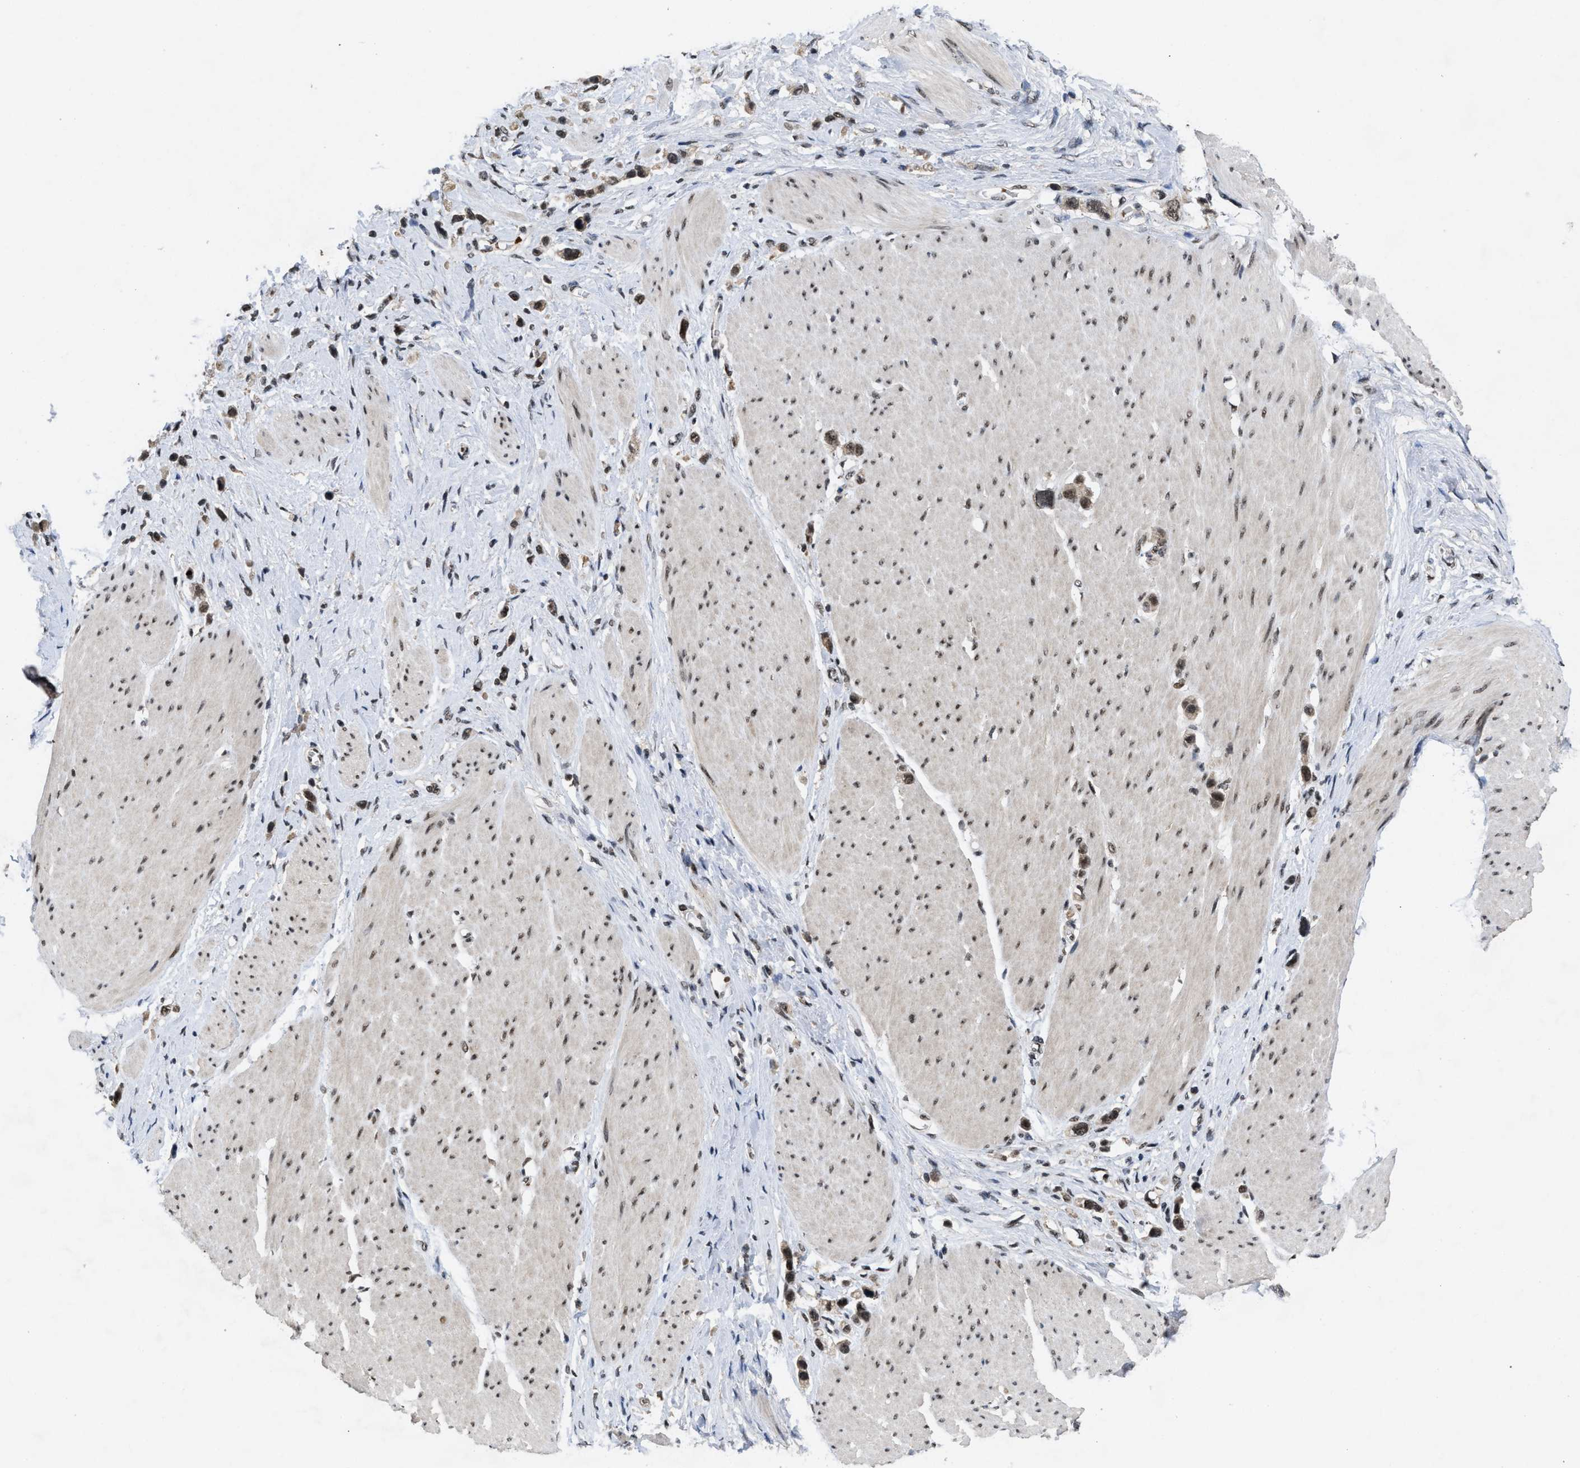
{"staining": {"intensity": "moderate", "quantity": ">75%", "location": "nuclear"}, "tissue": "stomach cancer", "cell_type": "Tumor cells", "image_type": "cancer", "snomed": [{"axis": "morphology", "description": "Adenocarcinoma, NOS"}, {"axis": "topography", "description": "Stomach"}], "caption": "Human stomach adenocarcinoma stained for a protein (brown) reveals moderate nuclear positive positivity in approximately >75% of tumor cells.", "gene": "ZNF346", "patient": {"sex": "female", "age": 65}}